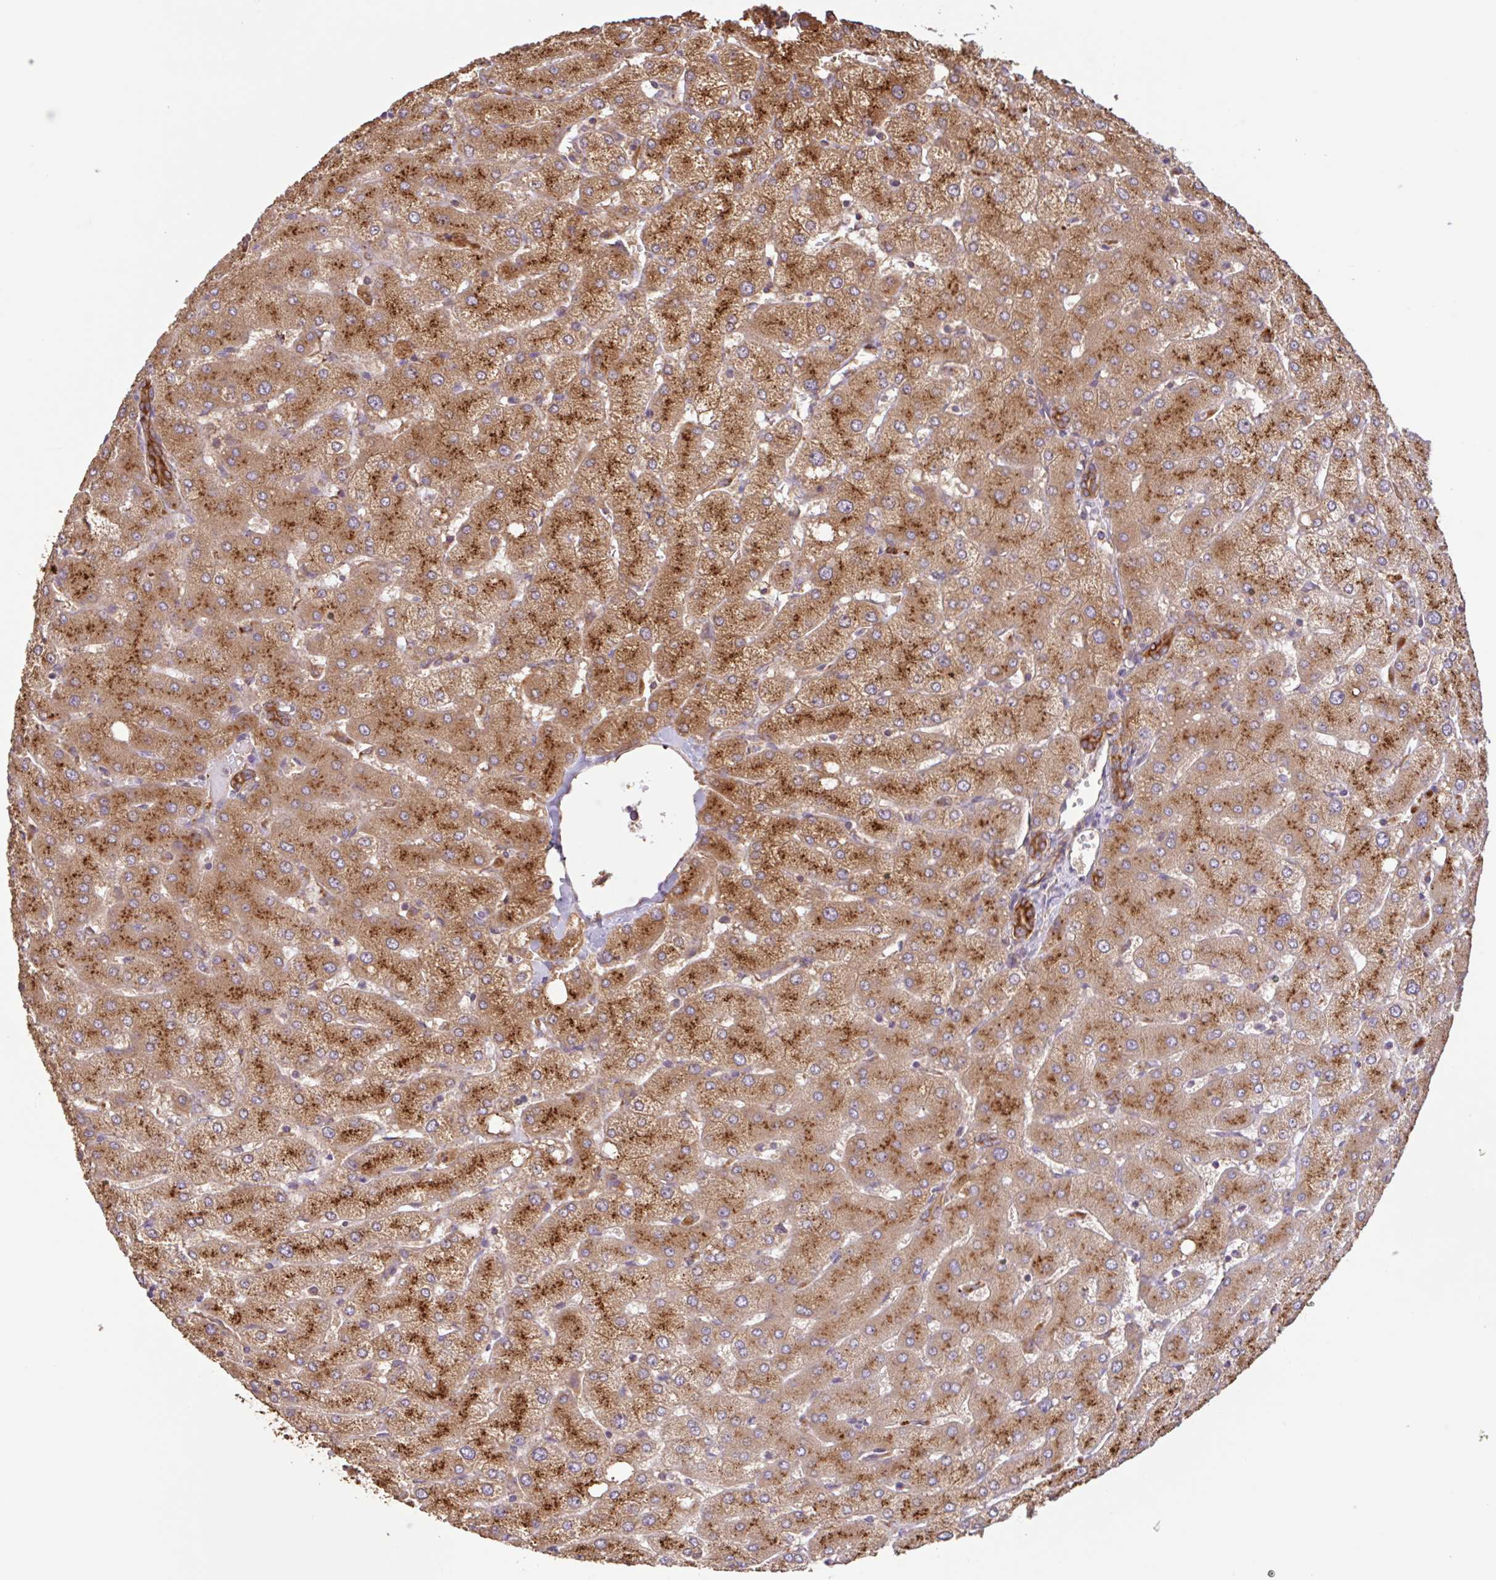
{"staining": {"intensity": "strong", "quantity": ">75%", "location": "cytoplasmic/membranous"}, "tissue": "liver", "cell_type": "Cholangiocytes", "image_type": "normal", "snomed": [{"axis": "morphology", "description": "Normal tissue, NOS"}, {"axis": "topography", "description": "Liver"}], "caption": "This image reveals immunohistochemistry (IHC) staining of normal liver, with high strong cytoplasmic/membranous expression in approximately >75% of cholangiocytes.", "gene": "ZNF790", "patient": {"sex": "female", "age": 54}}